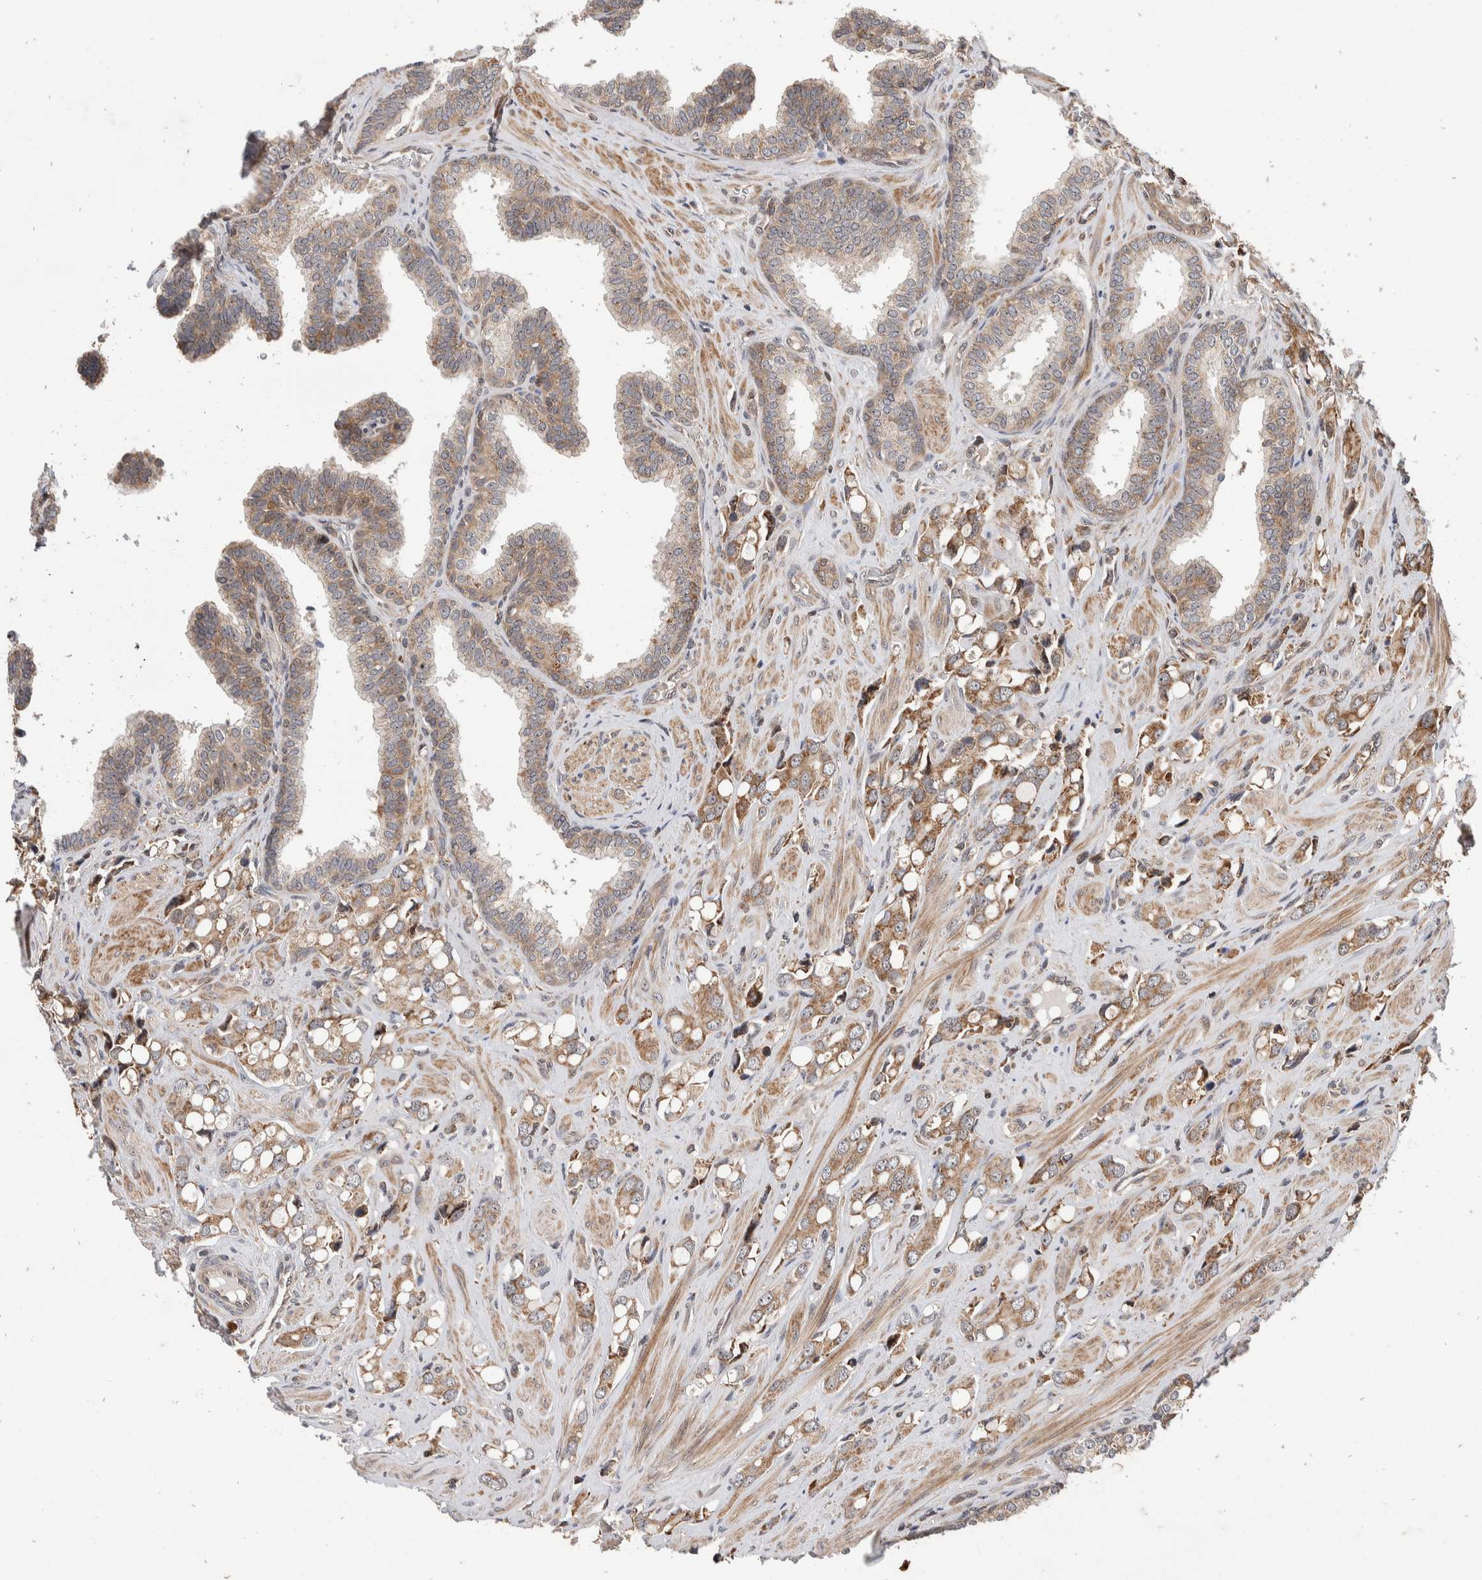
{"staining": {"intensity": "weak", "quantity": ">75%", "location": "cytoplasmic/membranous"}, "tissue": "prostate cancer", "cell_type": "Tumor cells", "image_type": "cancer", "snomed": [{"axis": "morphology", "description": "Adenocarcinoma, High grade"}, {"axis": "topography", "description": "Prostate"}], "caption": "High-grade adenocarcinoma (prostate) stained with a protein marker reveals weak staining in tumor cells.", "gene": "ABHD11", "patient": {"sex": "male", "age": 52}}